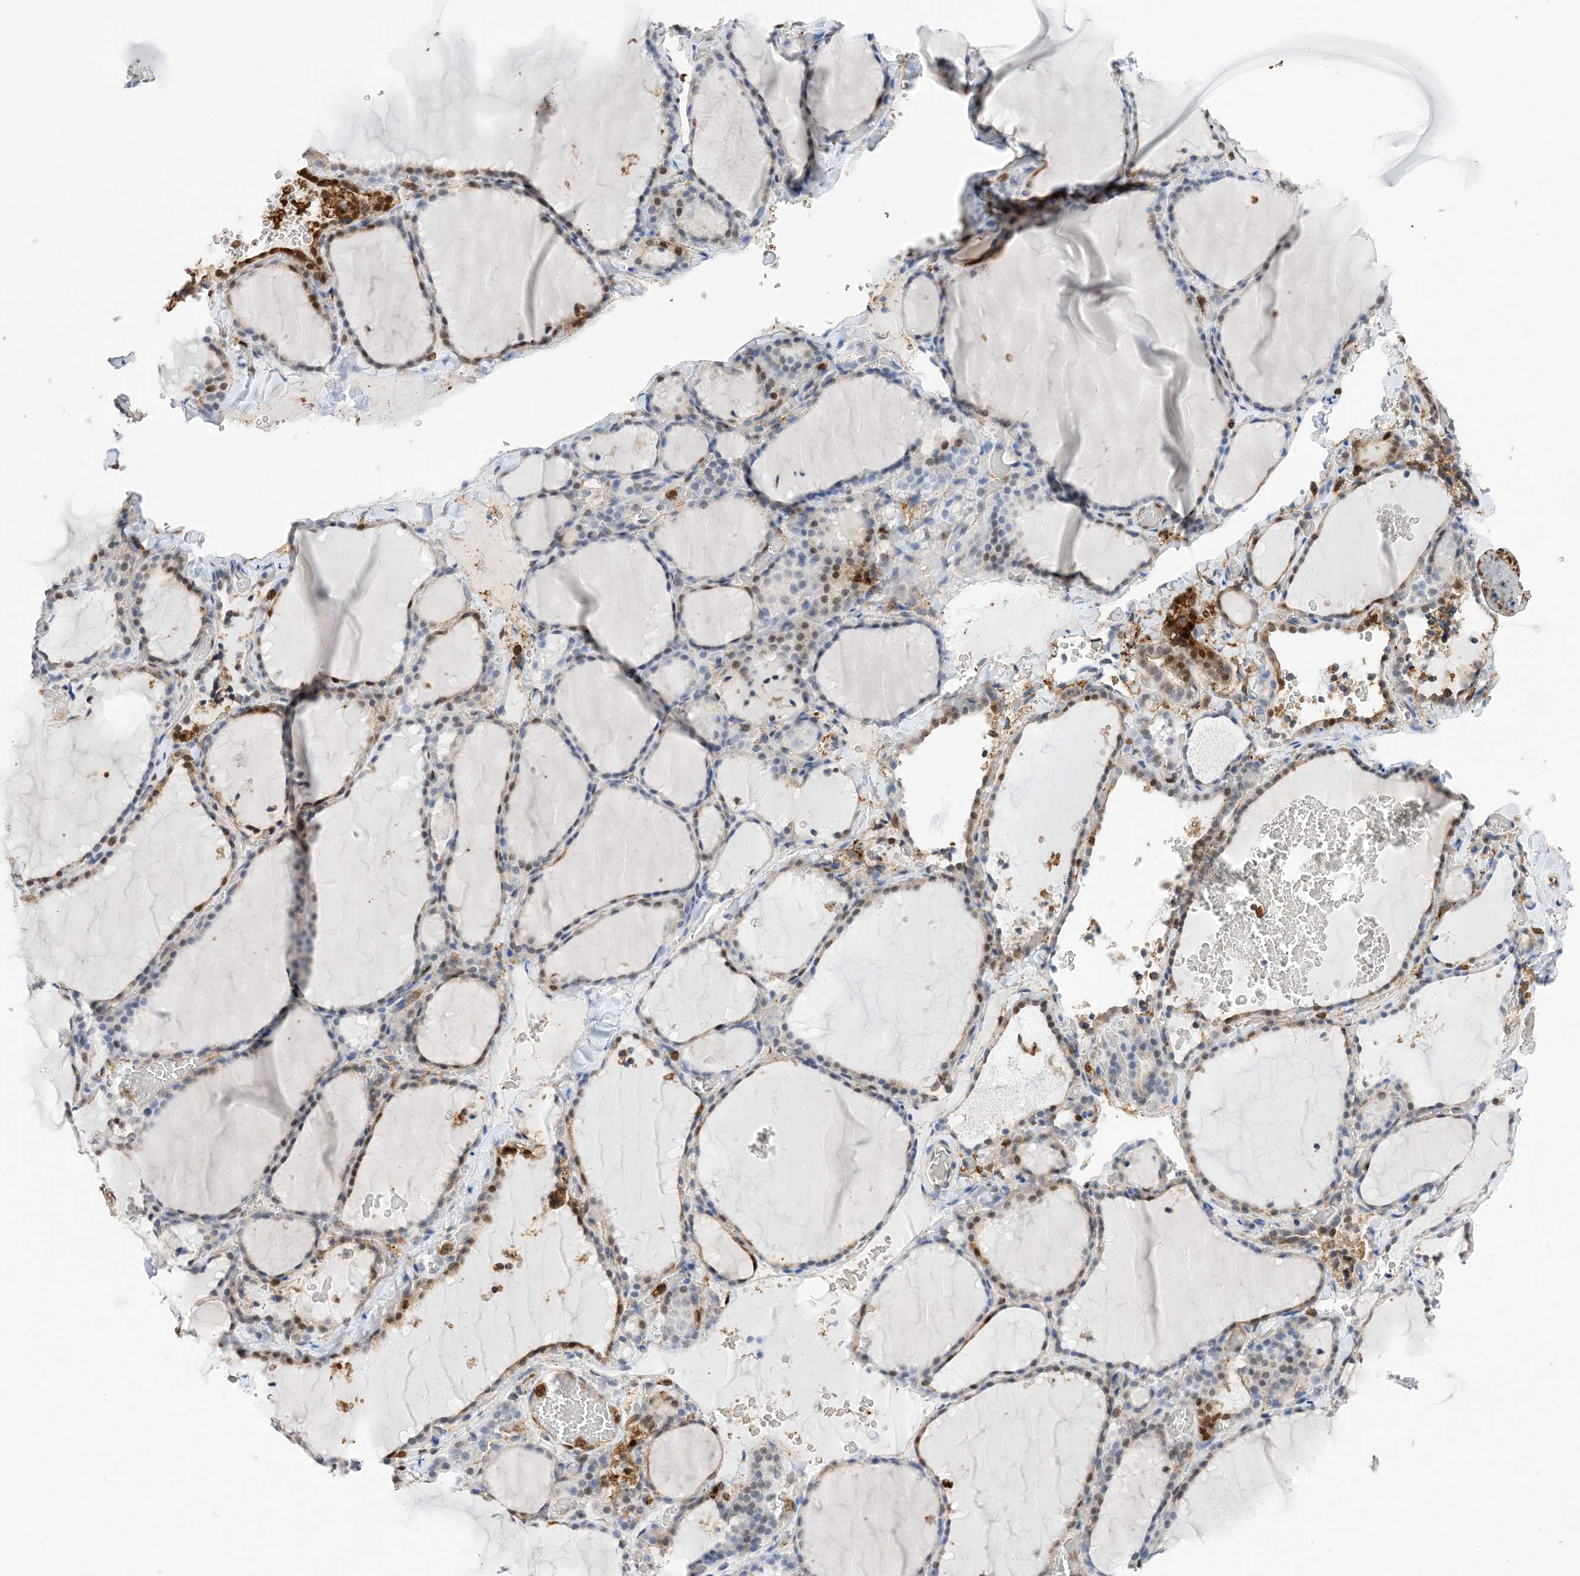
{"staining": {"intensity": "moderate", "quantity": "<25%", "location": "cytoplasmic/membranous,nuclear"}, "tissue": "thyroid gland", "cell_type": "Glandular cells", "image_type": "normal", "snomed": [{"axis": "morphology", "description": "Normal tissue, NOS"}, {"axis": "topography", "description": "Thyroid gland"}], "caption": "A micrograph of thyroid gland stained for a protein shows moderate cytoplasmic/membranous,nuclear brown staining in glandular cells. (IHC, brightfield microscopy, high magnification).", "gene": "ANXA1", "patient": {"sex": "female", "age": 22}}